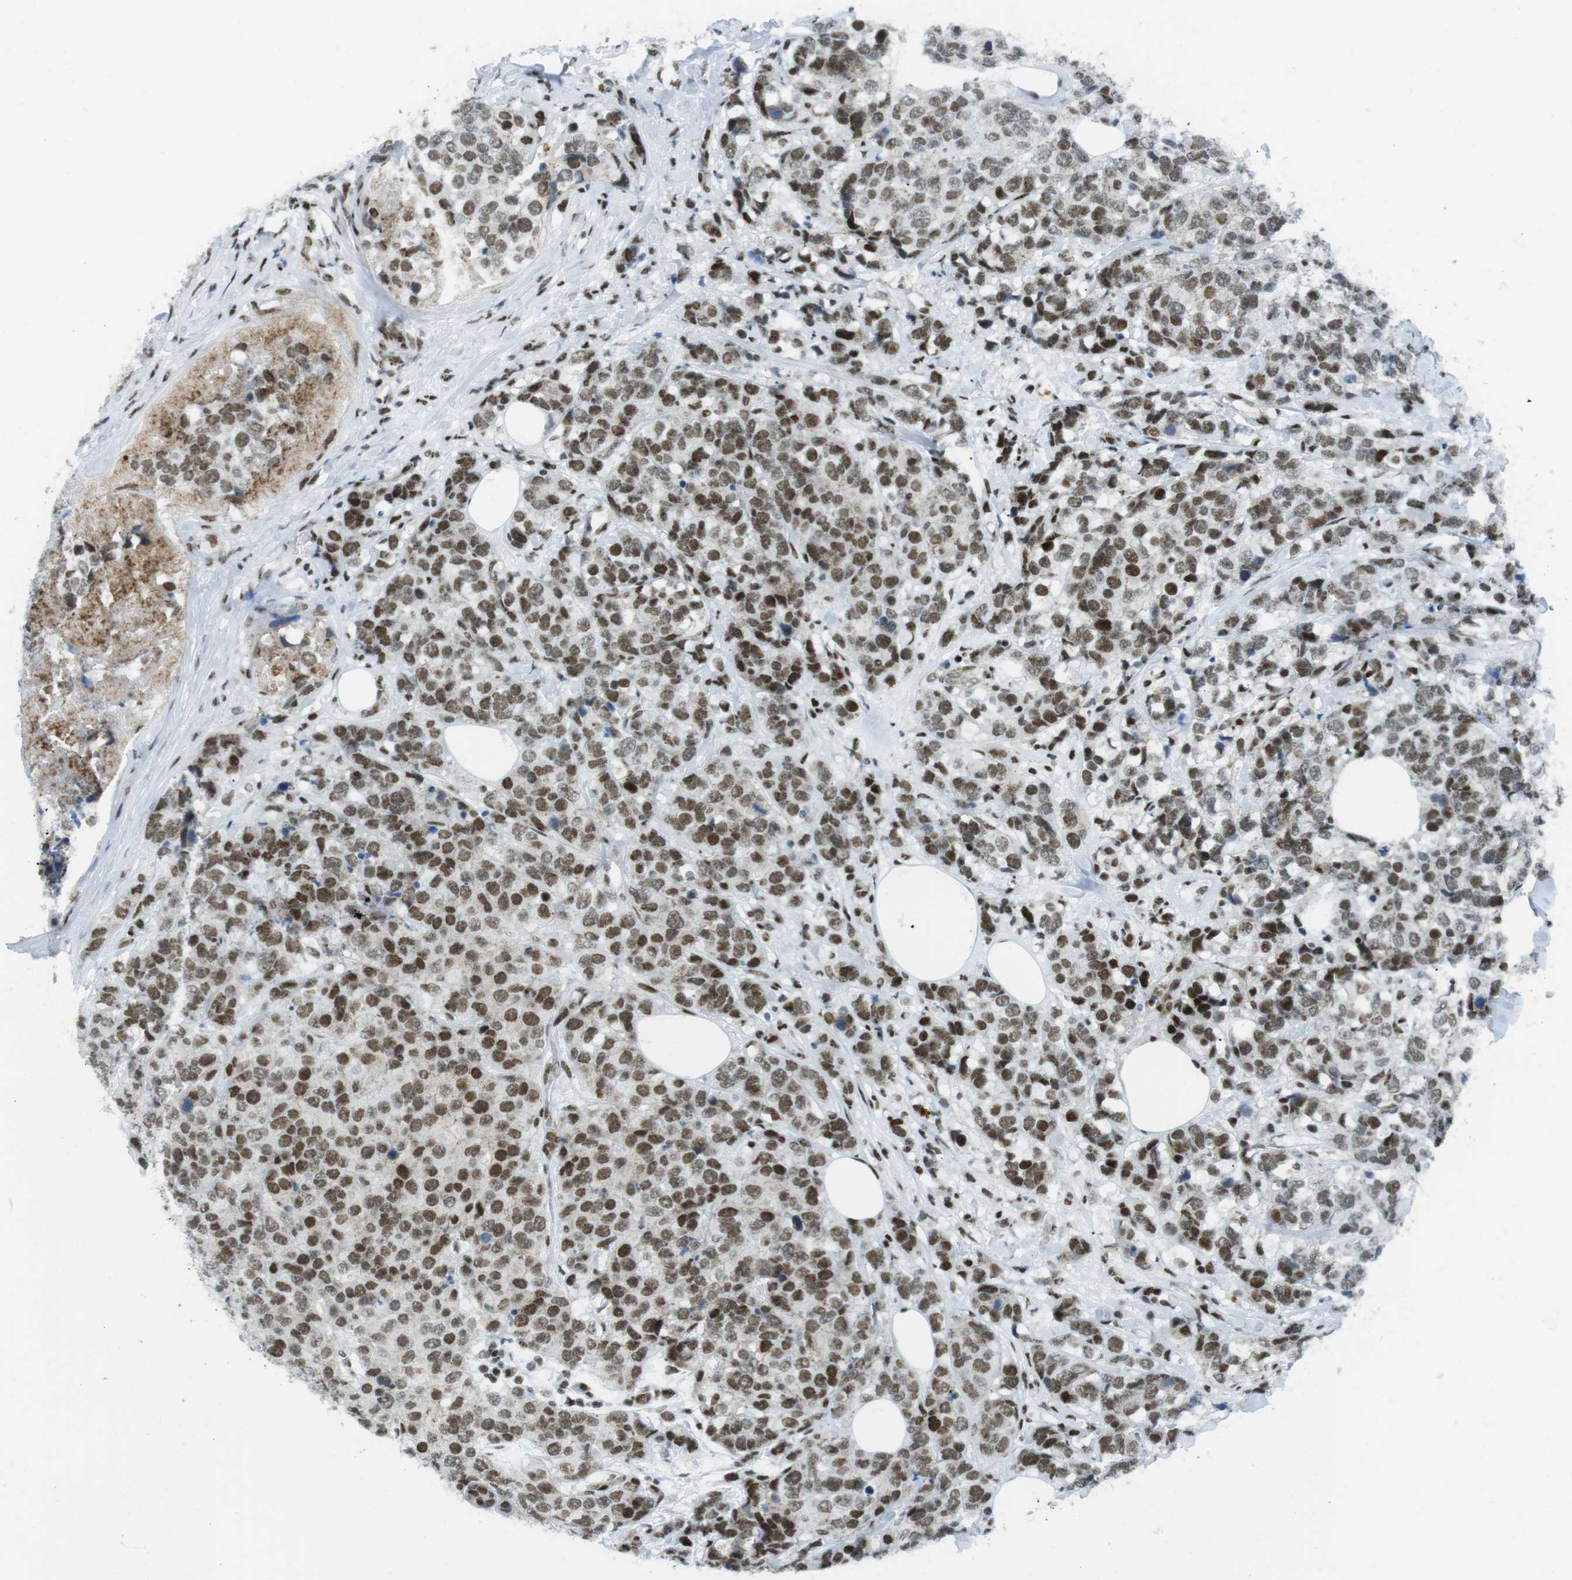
{"staining": {"intensity": "moderate", "quantity": ">75%", "location": "nuclear"}, "tissue": "breast cancer", "cell_type": "Tumor cells", "image_type": "cancer", "snomed": [{"axis": "morphology", "description": "Lobular carcinoma"}, {"axis": "topography", "description": "Breast"}], "caption": "Brown immunohistochemical staining in breast cancer (lobular carcinoma) shows moderate nuclear staining in approximately >75% of tumor cells. (DAB IHC, brown staining for protein, blue staining for nuclei).", "gene": "ARID1A", "patient": {"sex": "female", "age": 59}}